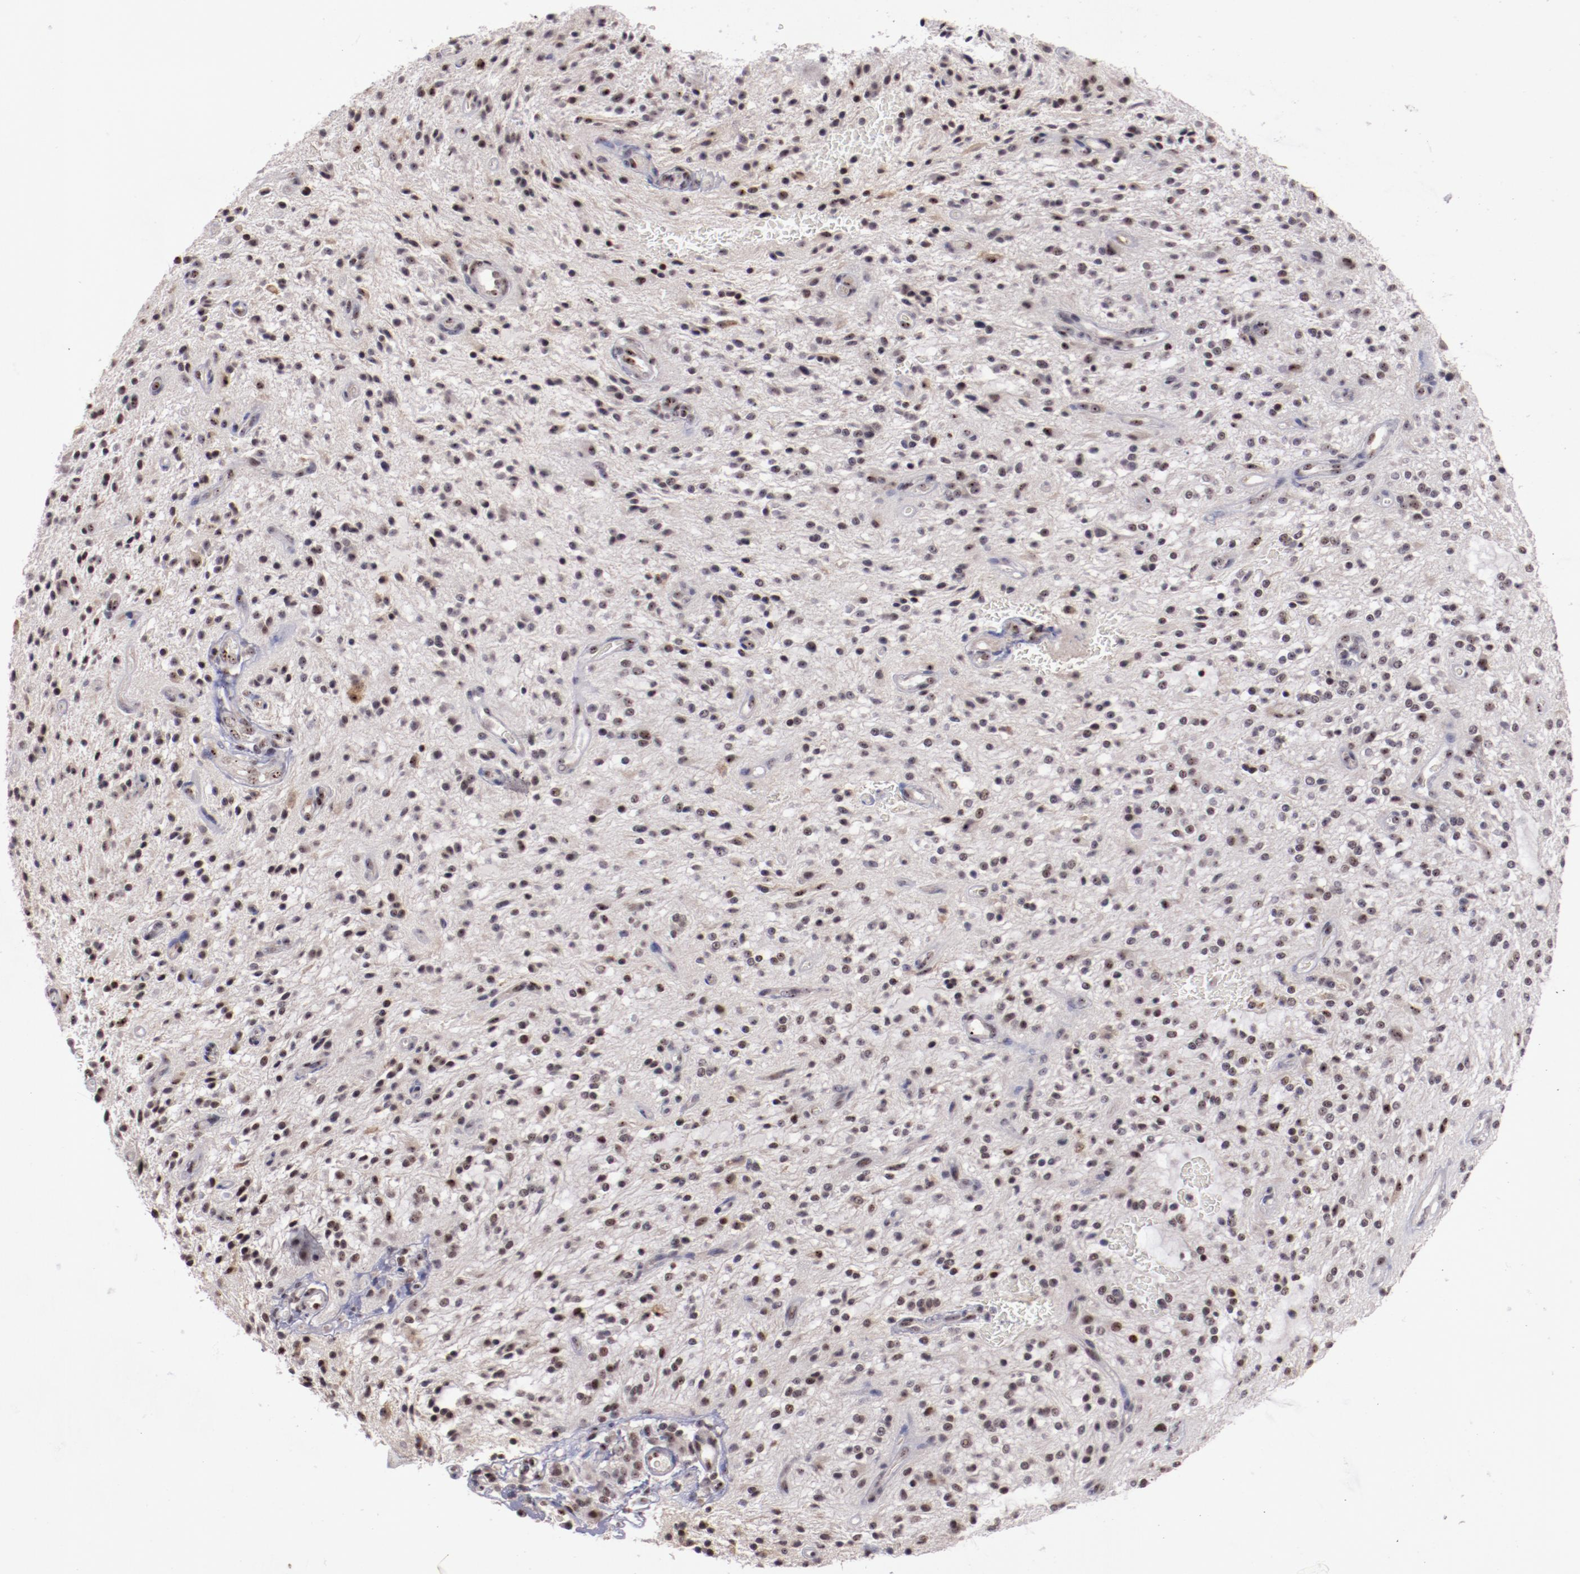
{"staining": {"intensity": "moderate", "quantity": "25%-75%", "location": "nuclear"}, "tissue": "glioma", "cell_type": "Tumor cells", "image_type": "cancer", "snomed": [{"axis": "morphology", "description": "Glioma, malignant, NOS"}, {"axis": "topography", "description": "Cerebellum"}], "caption": "Malignant glioma stained for a protein reveals moderate nuclear positivity in tumor cells.", "gene": "DDX24", "patient": {"sex": "female", "age": 10}}